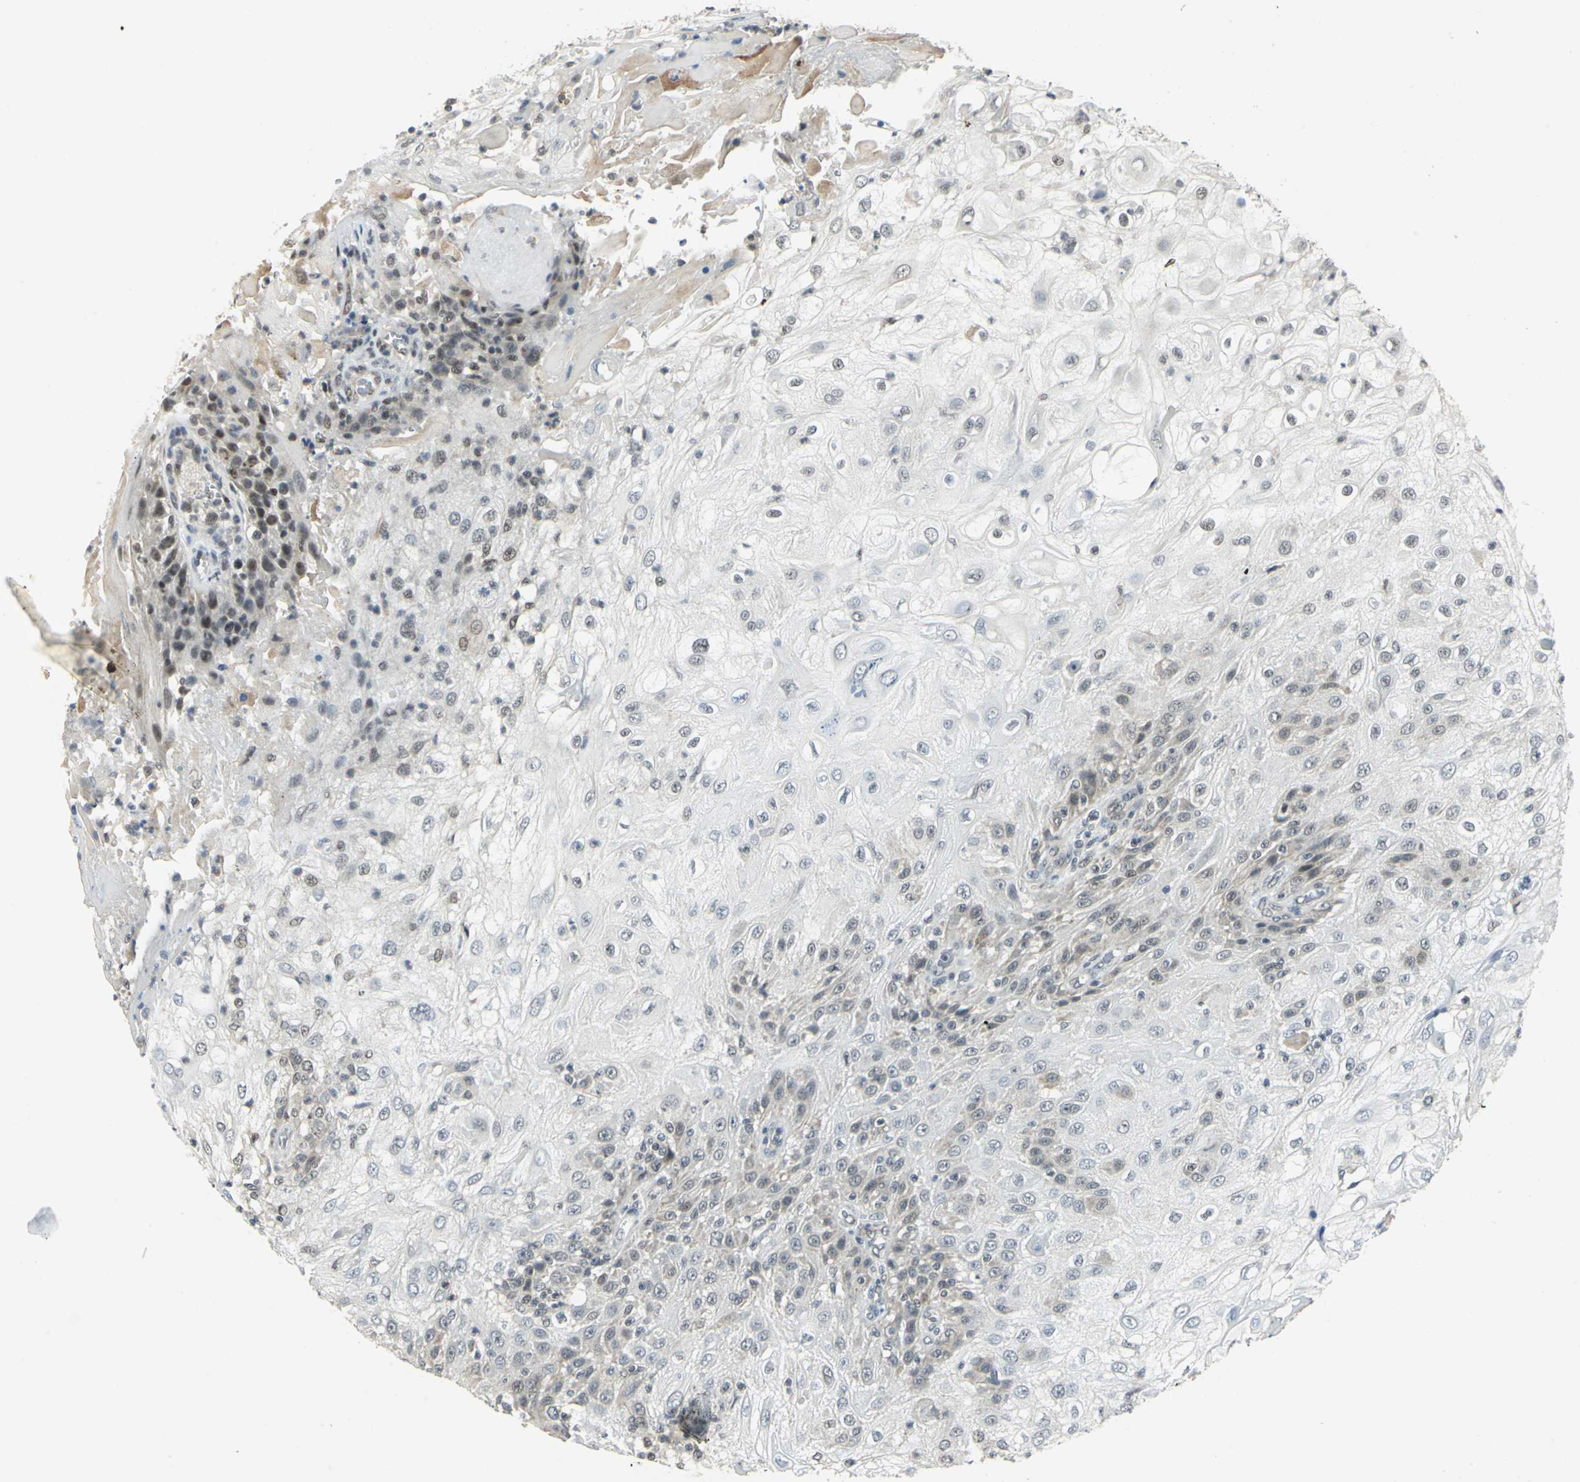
{"staining": {"intensity": "weak", "quantity": "25%-75%", "location": "cytoplasmic/membranous"}, "tissue": "skin cancer", "cell_type": "Tumor cells", "image_type": "cancer", "snomed": [{"axis": "morphology", "description": "Normal tissue, NOS"}, {"axis": "morphology", "description": "Squamous cell carcinoma, NOS"}, {"axis": "topography", "description": "Skin"}], "caption": "Brown immunohistochemical staining in skin cancer exhibits weak cytoplasmic/membranous expression in about 25%-75% of tumor cells. The protein of interest is shown in brown color, while the nuclei are stained blue.", "gene": "MTA1", "patient": {"sex": "female", "age": 83}}